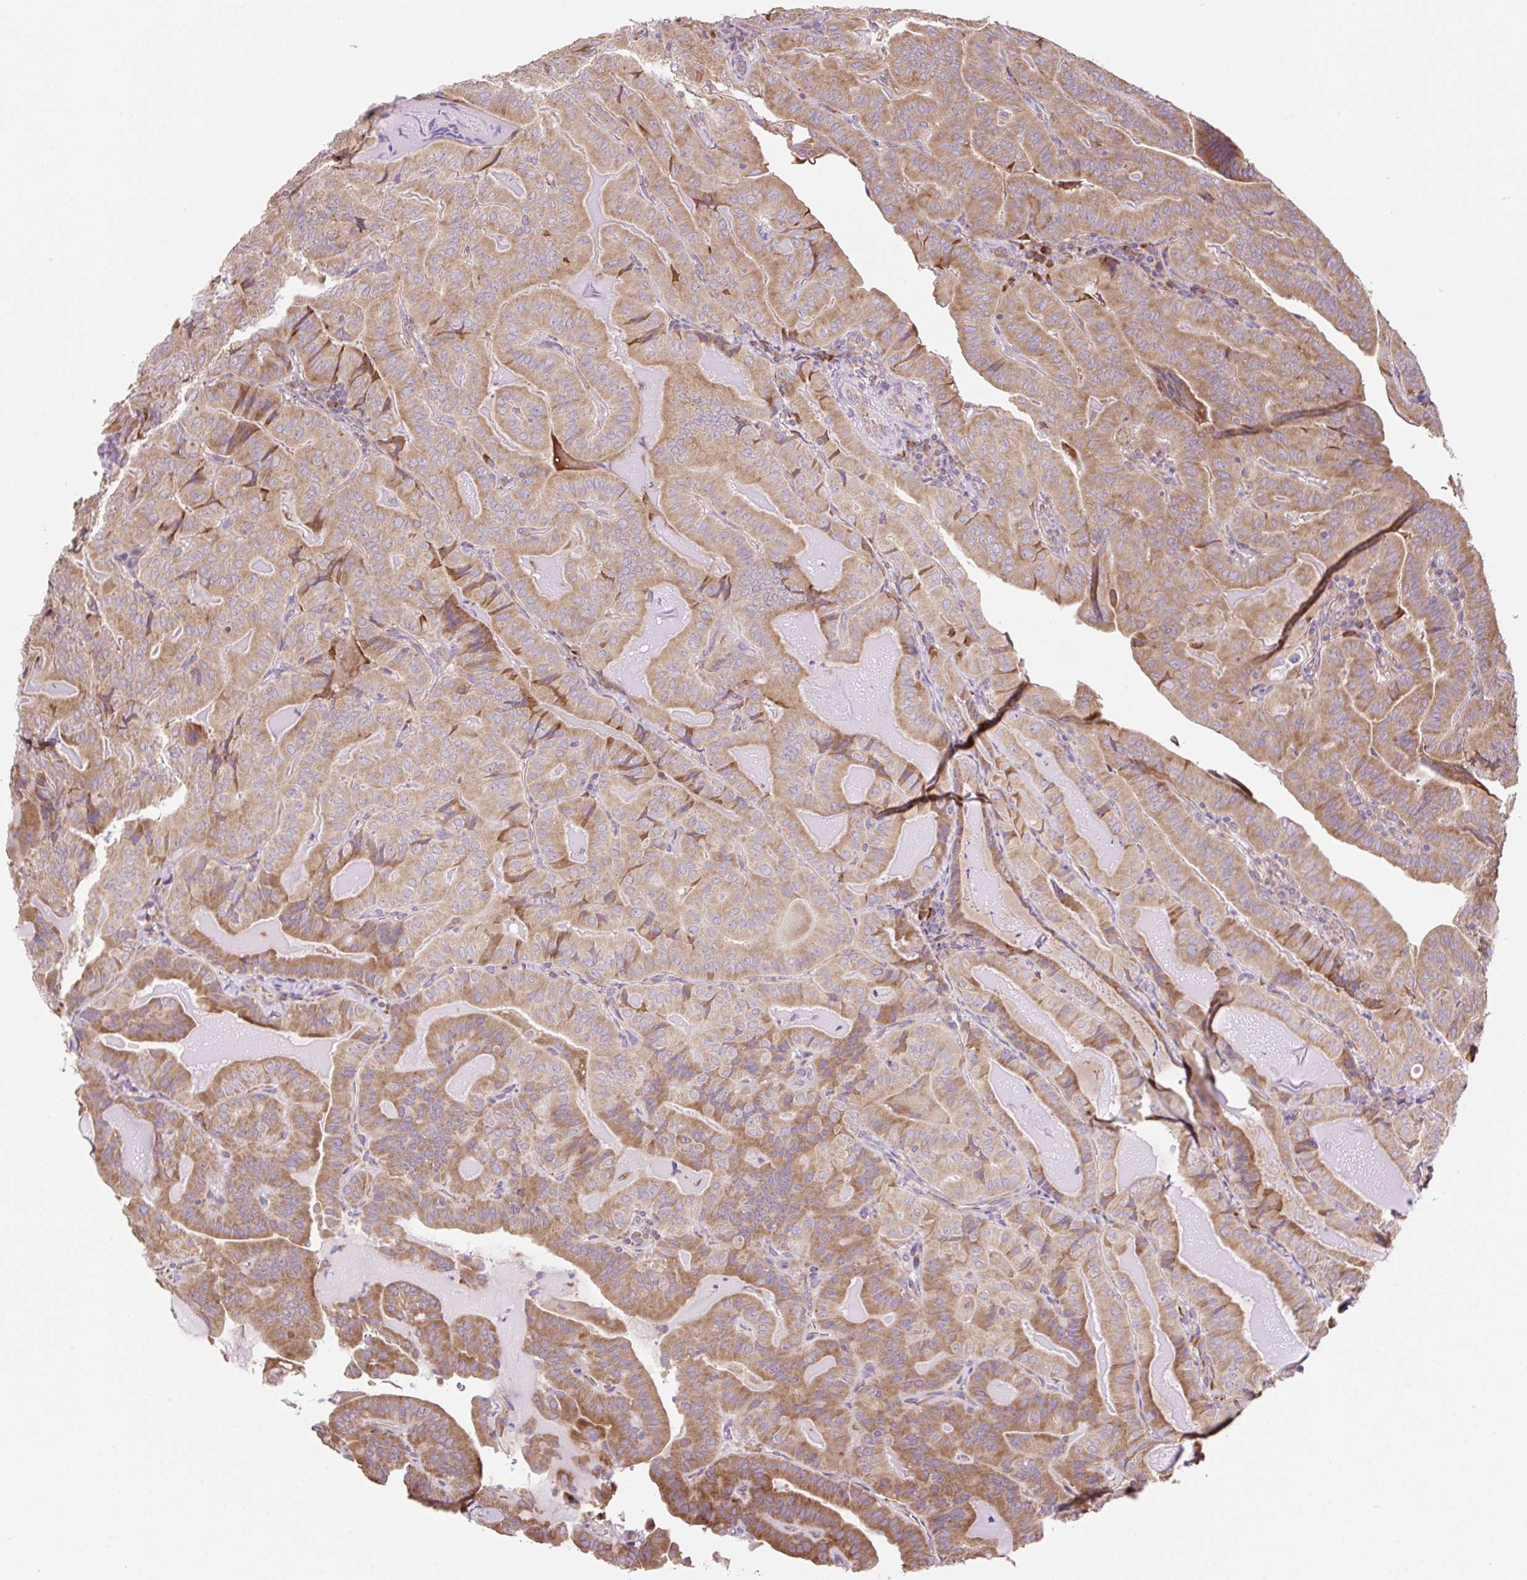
{"staining": {"intensity": "moderate", "quantity": ">75%", "location": "cytoplasmic/membranous"}, "tissue": "thyroid cancer", "cell_type": "Tumor cells", "image_type": "cancer", "snomed": [{"axis": "morphology", "description": "Papillary adenocarcinoma, NOS"}, {"axis": "topography", "description": "Thyroid gland"}], "caption": "Moderate cytoplasmic/membranous protein staining is seen in approximately >75% of tumor cells in thyroid papillary adenocarcinoma. The staining was performed using DAB, with brown indicating positive protein expression. Nuclei are stained blue with hematoxylin.", "gene": "RPS23", "patient": {"sex": "female", "age": 68}}